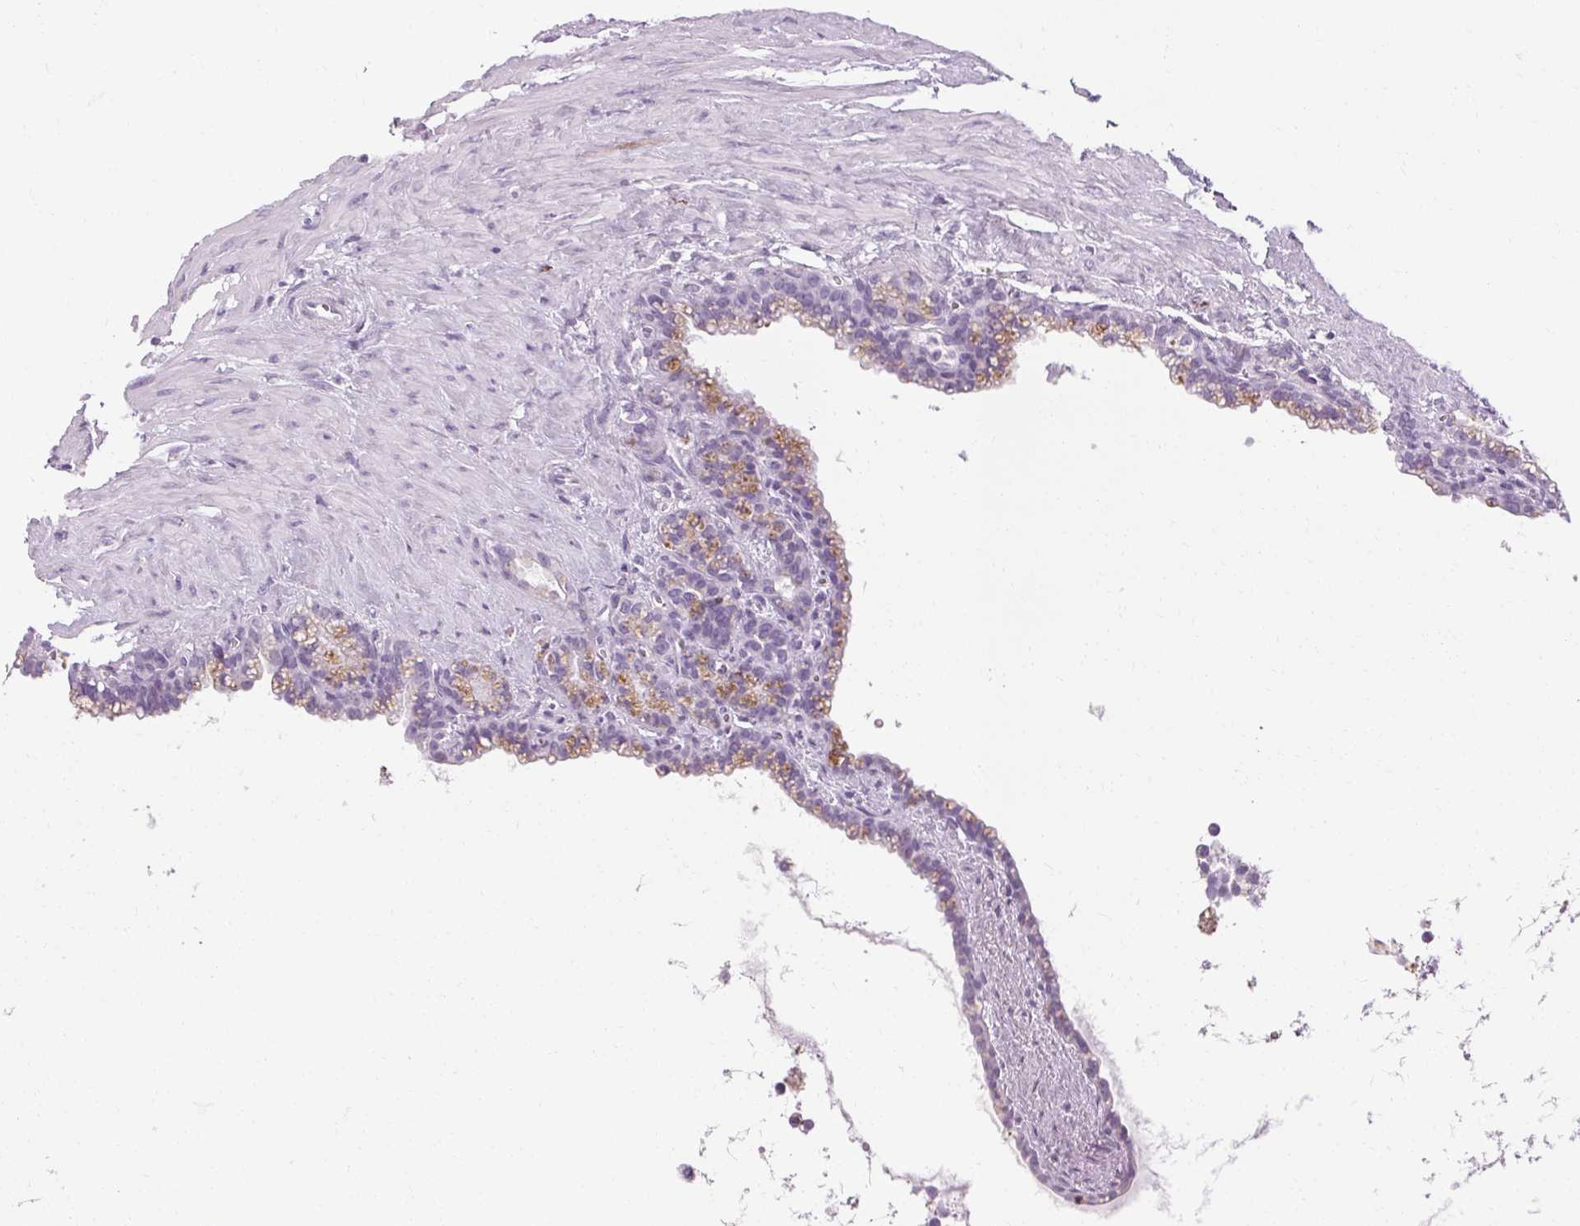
{"staining": {"intensity": "moderate", "quantity": "25%-75%", "location": "cytoplasmic/membranous"}, "tissue": "seminal vesicle", "cell_type": "Glandular cells", "image_type": "normal", "snomed": [{"axis": "morphology", "description": "Normal tissue, NOS"}, {"axis": "topography", "description": "Seminal veicle"}], "caption": "Approximately 25%-75% of glandular cells in unremarkable seminal vesicle exhibit moderate cytoplasmic/membranous protein expression as visualized by brown immunohistochemical staining.", "gene": "POMC", "patient": {"sex": "male", "age": 76}}